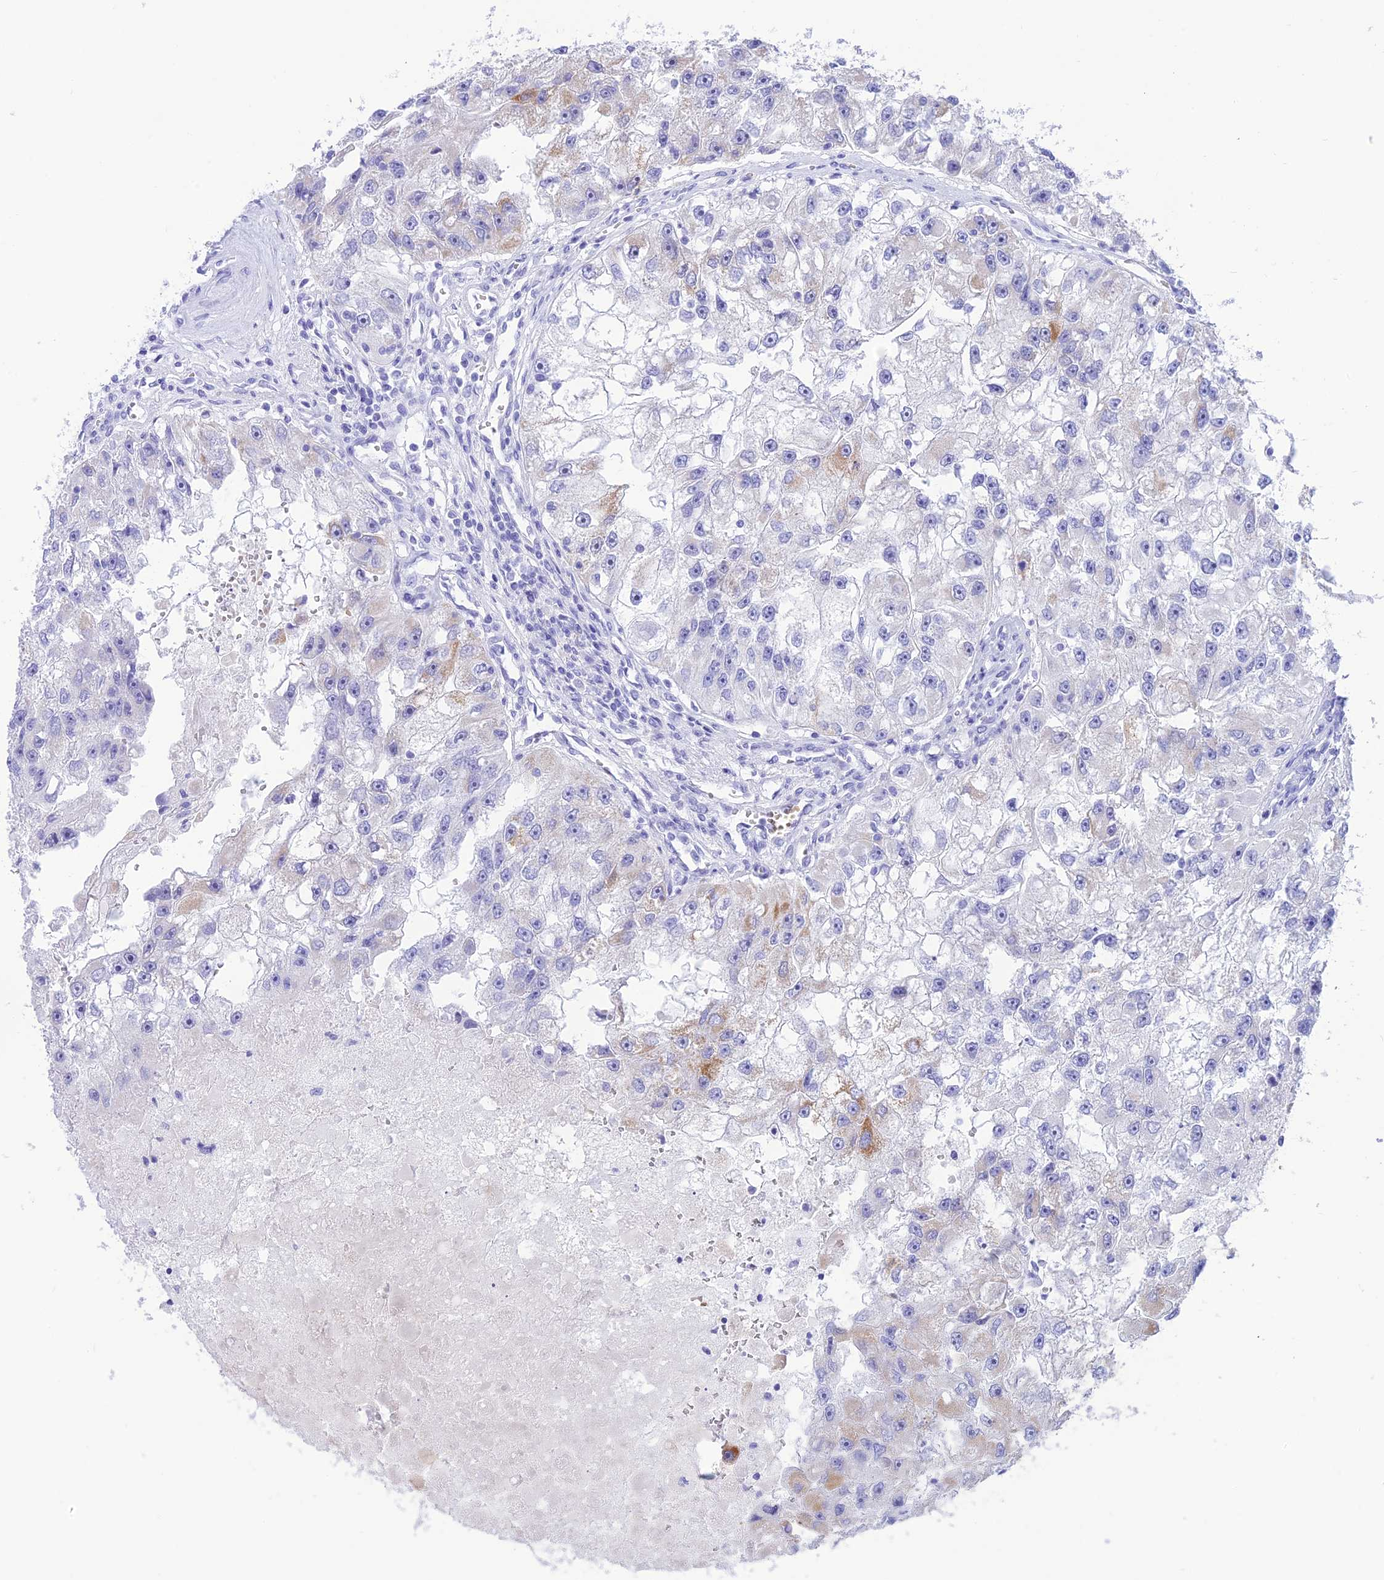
{"staining": {"intensity": "moderate", "quantity": "<25%", "location": "cytoplasmic/membranous"}, "tissue": "renal cancer", "cell_type": "Tumor cells", "image_type": "cancer", "snomed": [{"axis": "morphology", "description": "Adenocarcinoma, NOS"}, {"axis": "topography", "description": "Kidney"}], "caption": "Renal cancer (adenocarcinoma) stained with a brown dye reveals moderate cytoplasmic/membranous positive staining in about <25% of tumor cells.", "gene": "GLYATL1", "patient": {"sex": "male", "age": 63}}